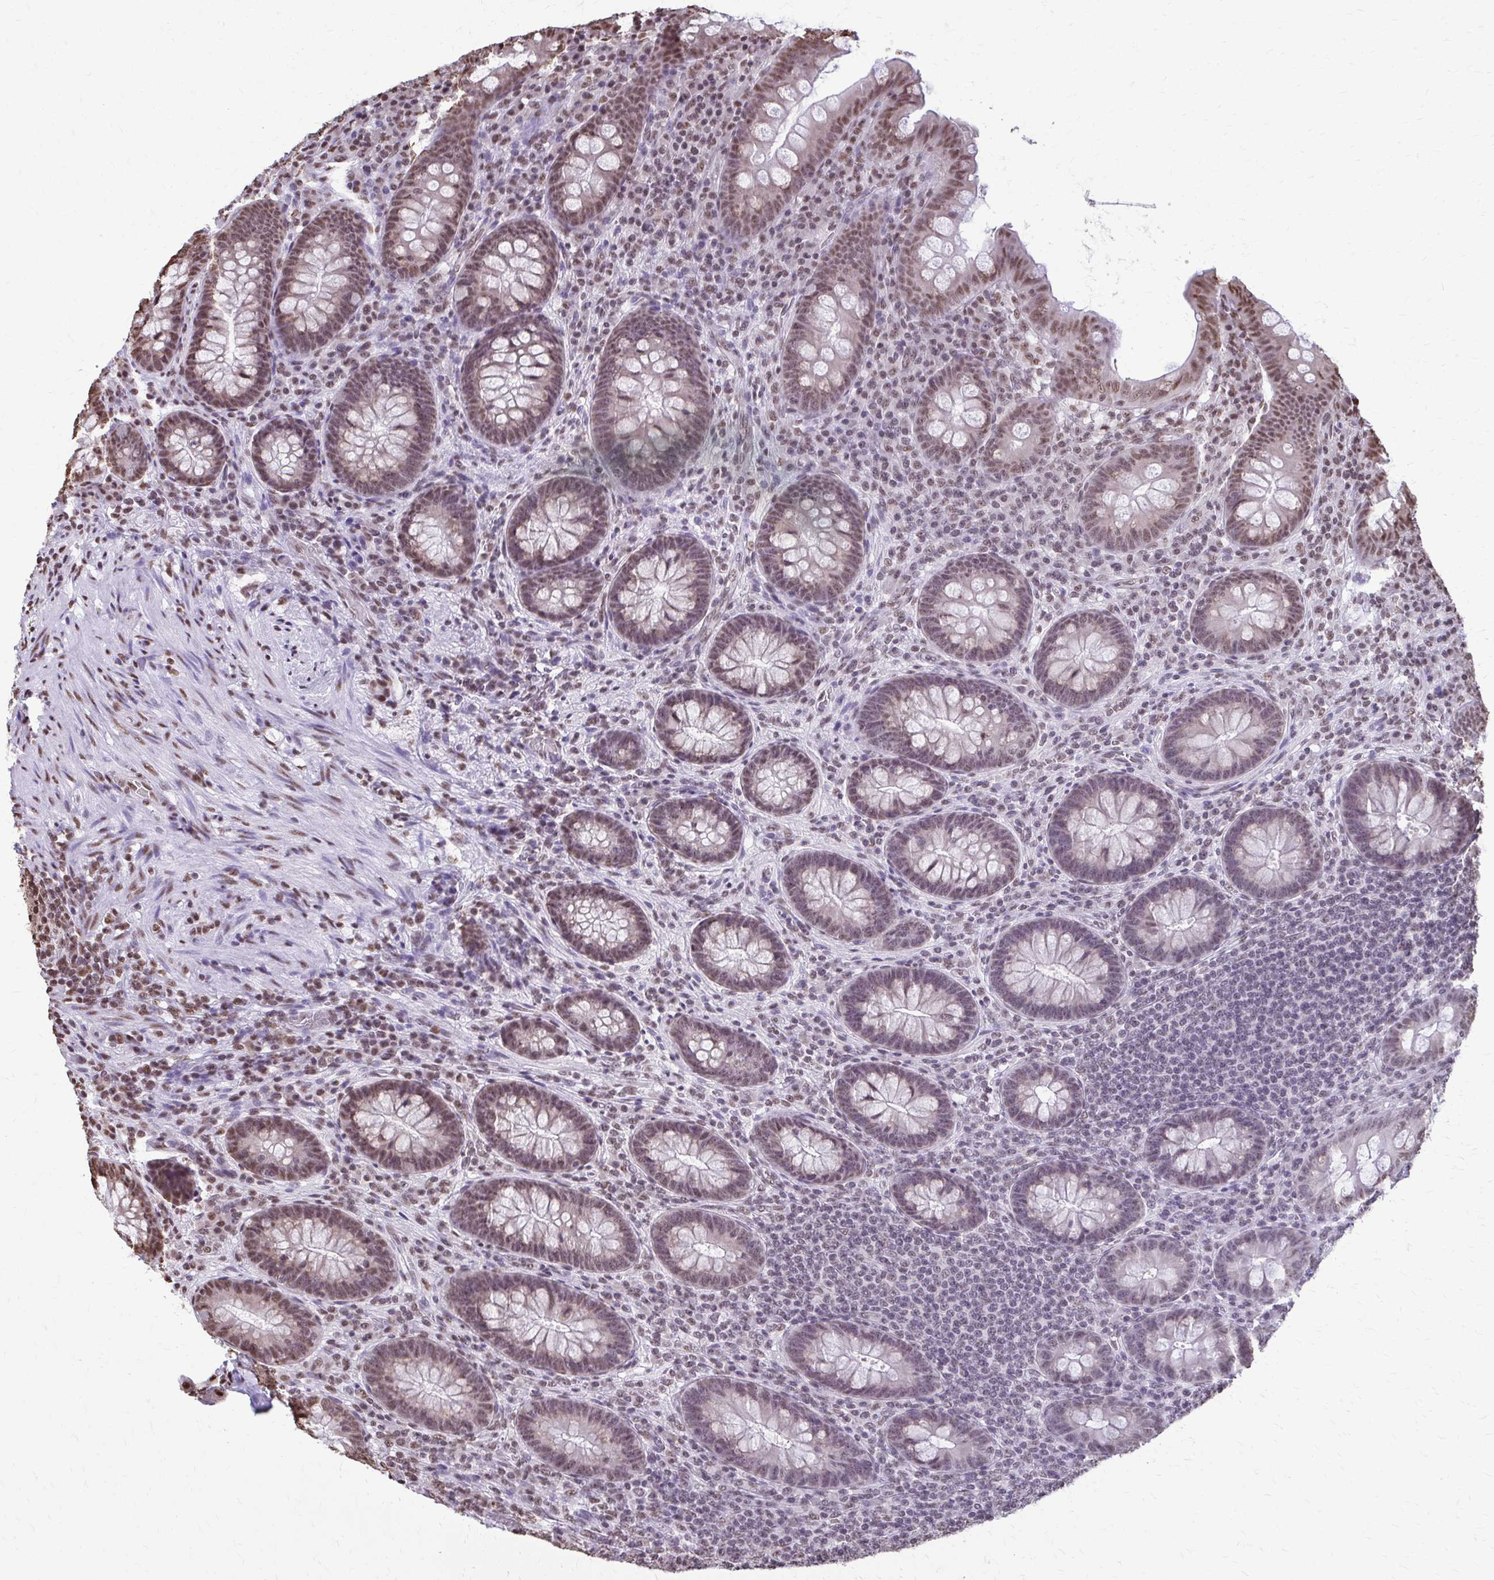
{"staining": {"intensity": "moderate", "quantity": ">75%", "location": "nuclear"}, "tissue": "appendix", "cell_type": "Glandular cells", "image_type": "normal", "snomed": [{"axis": "morphology", "description": "Normal tissue, NOS"}, {"axis": "topography", "description": "Appendix"}], "caption": "Immunohistochemistry photomicrograph of unremarkable appendix stained for a protein (brown), which exhibits medium levels of moderate nuclear positivity in approximately >75% of glandular cells.", "gene": "SNRPA", "patient": {"sex": "male", "age": 71}}